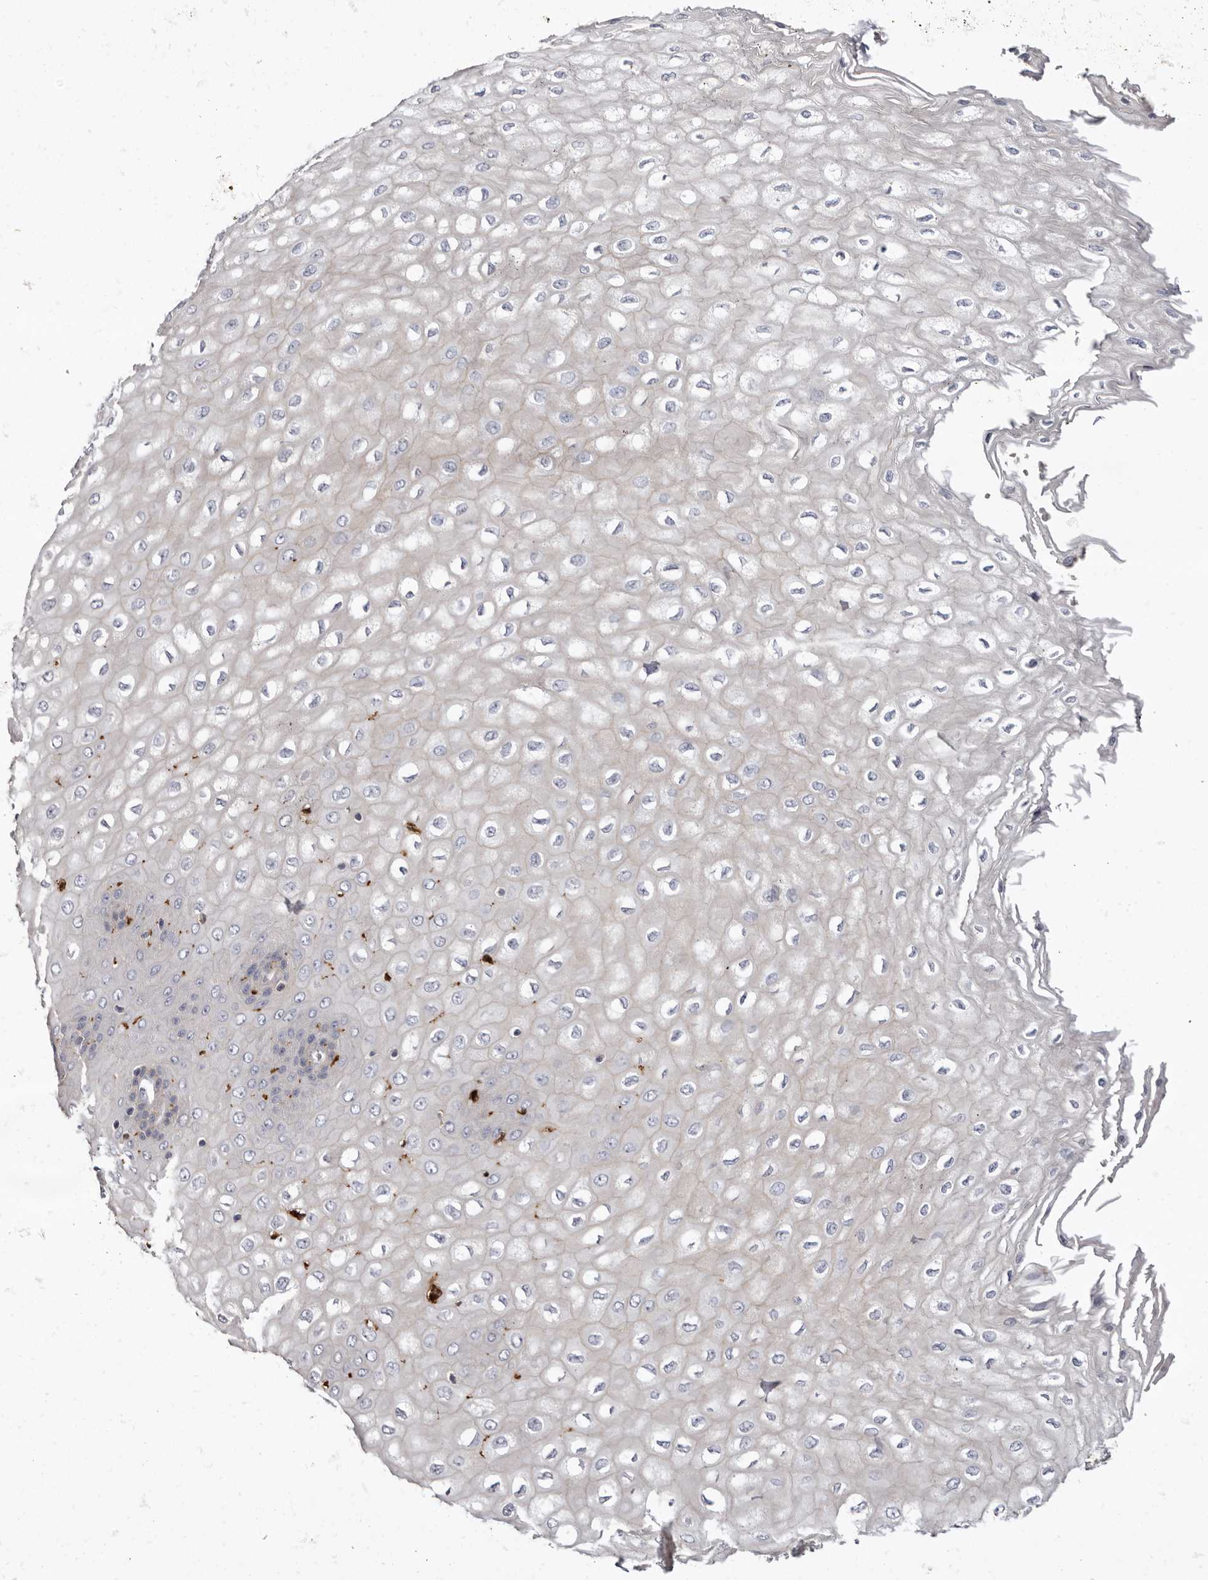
{"staining": {"intensity": "weak", "quantity": "<25%", "location": "cytoplasmic/membranous"}, "tissue": "esophagus", "cell_type": "Squamous epithelial cells", "image_type": "normal", "snomed": [{"axis": "morphology", "description": "Normal tissue, NOS"}, {"axis": "topography", "description": "Esophagus"}], "caption": "Immunohistochemical staining of unremarkable esophagus shows no significant positivity in squamous epithelial cells. (DAB (3,3'-diaminobenzidine) IHC, high magnification).", "gene": "S1PR5", "patient": {"sex": "male", "age": 60}}